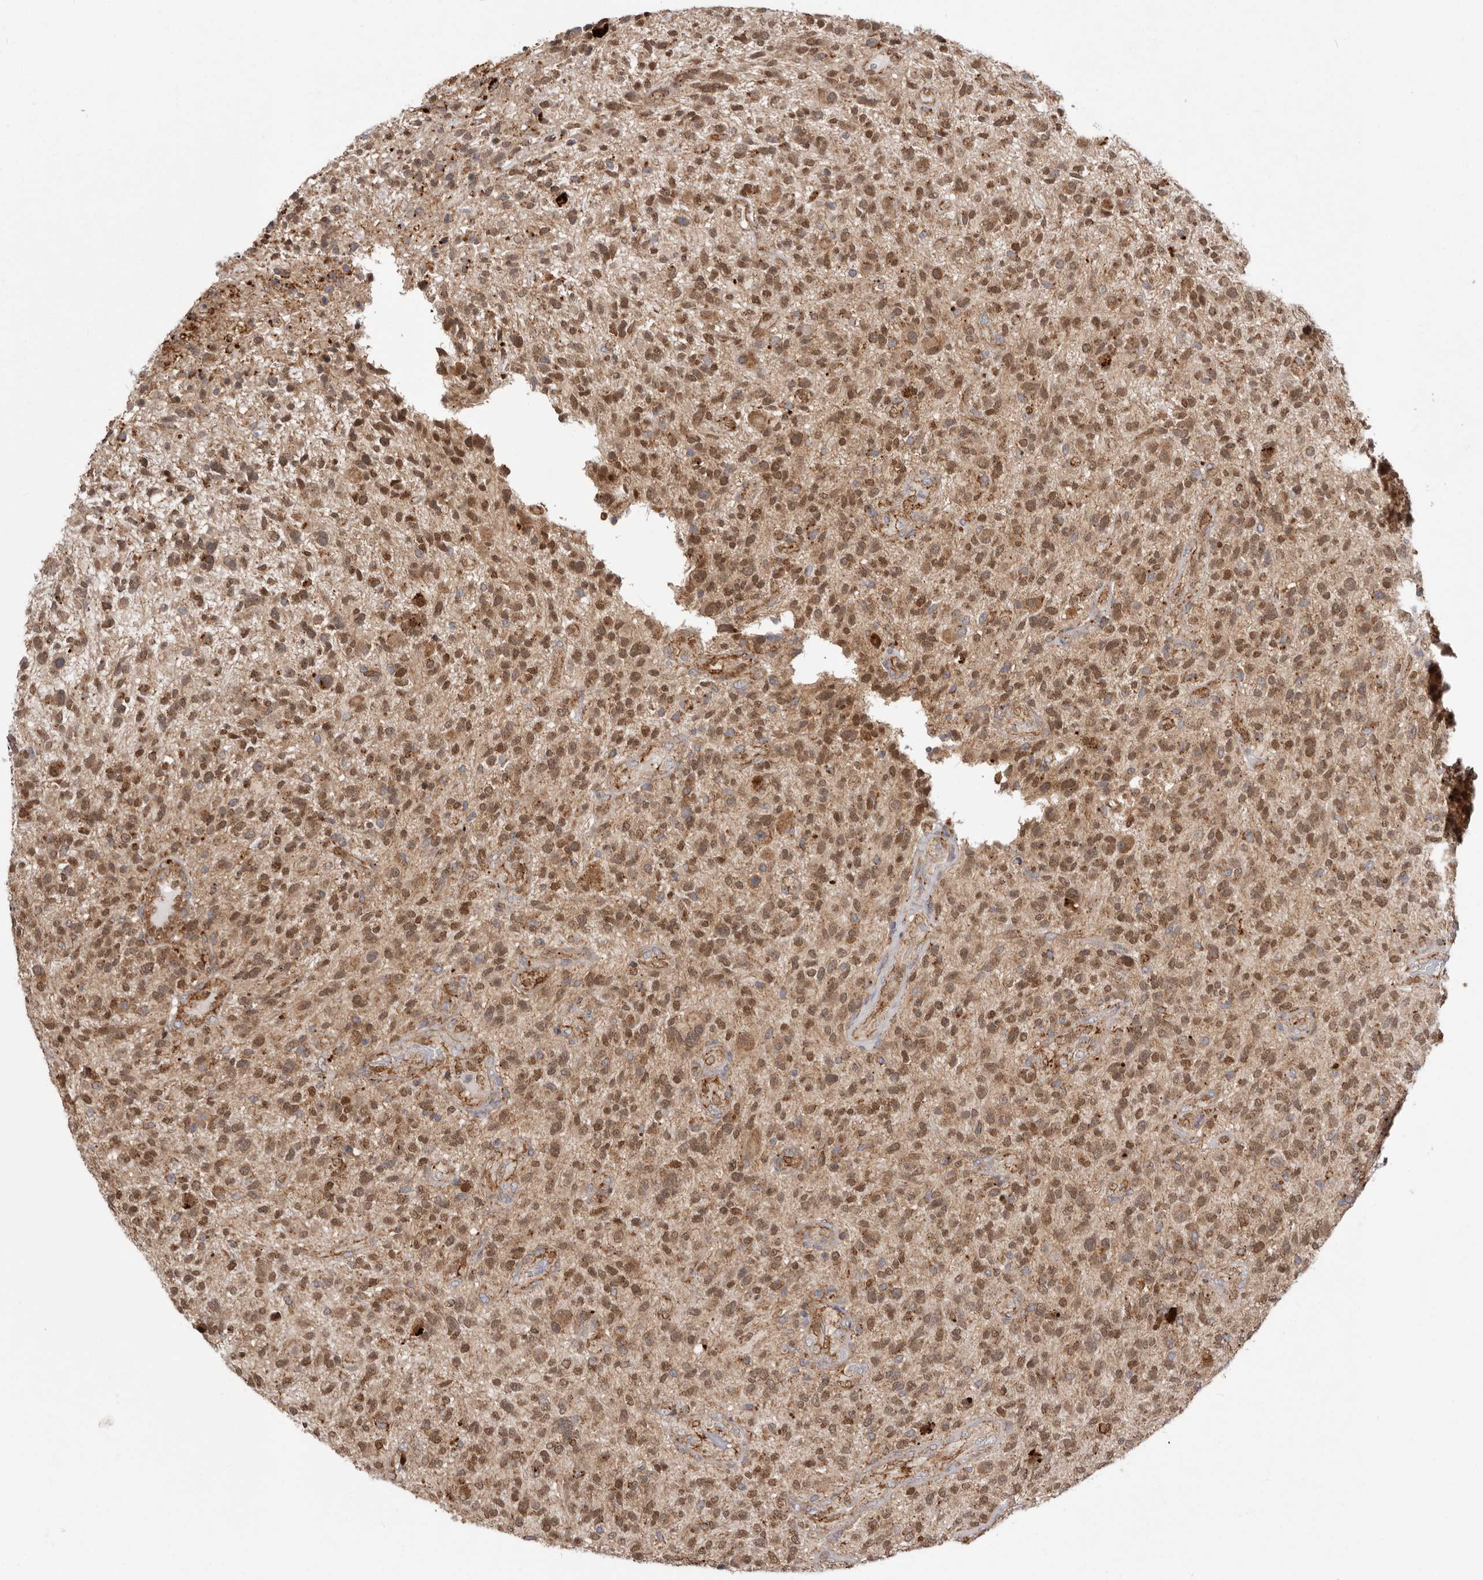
{"staining": {"intensity": "moderate", "quantity": ">75%", "location": "cytoplasmic/membranous,nuclear"}, "tissue": "glioma", "cell_type": "Tumor cells", "image_type": "cancer", "snomed": [{"axis": "morphology", "description": "Glioma, malignant, High grade"}, {"axis": "topography", "description": "Brain"}], "caption": "Human glioma stained with a protein marker demonstrates moderate staining in tumor cells.", "gene": "NUP43", "patient": {"sex": "male", "age": 47}}